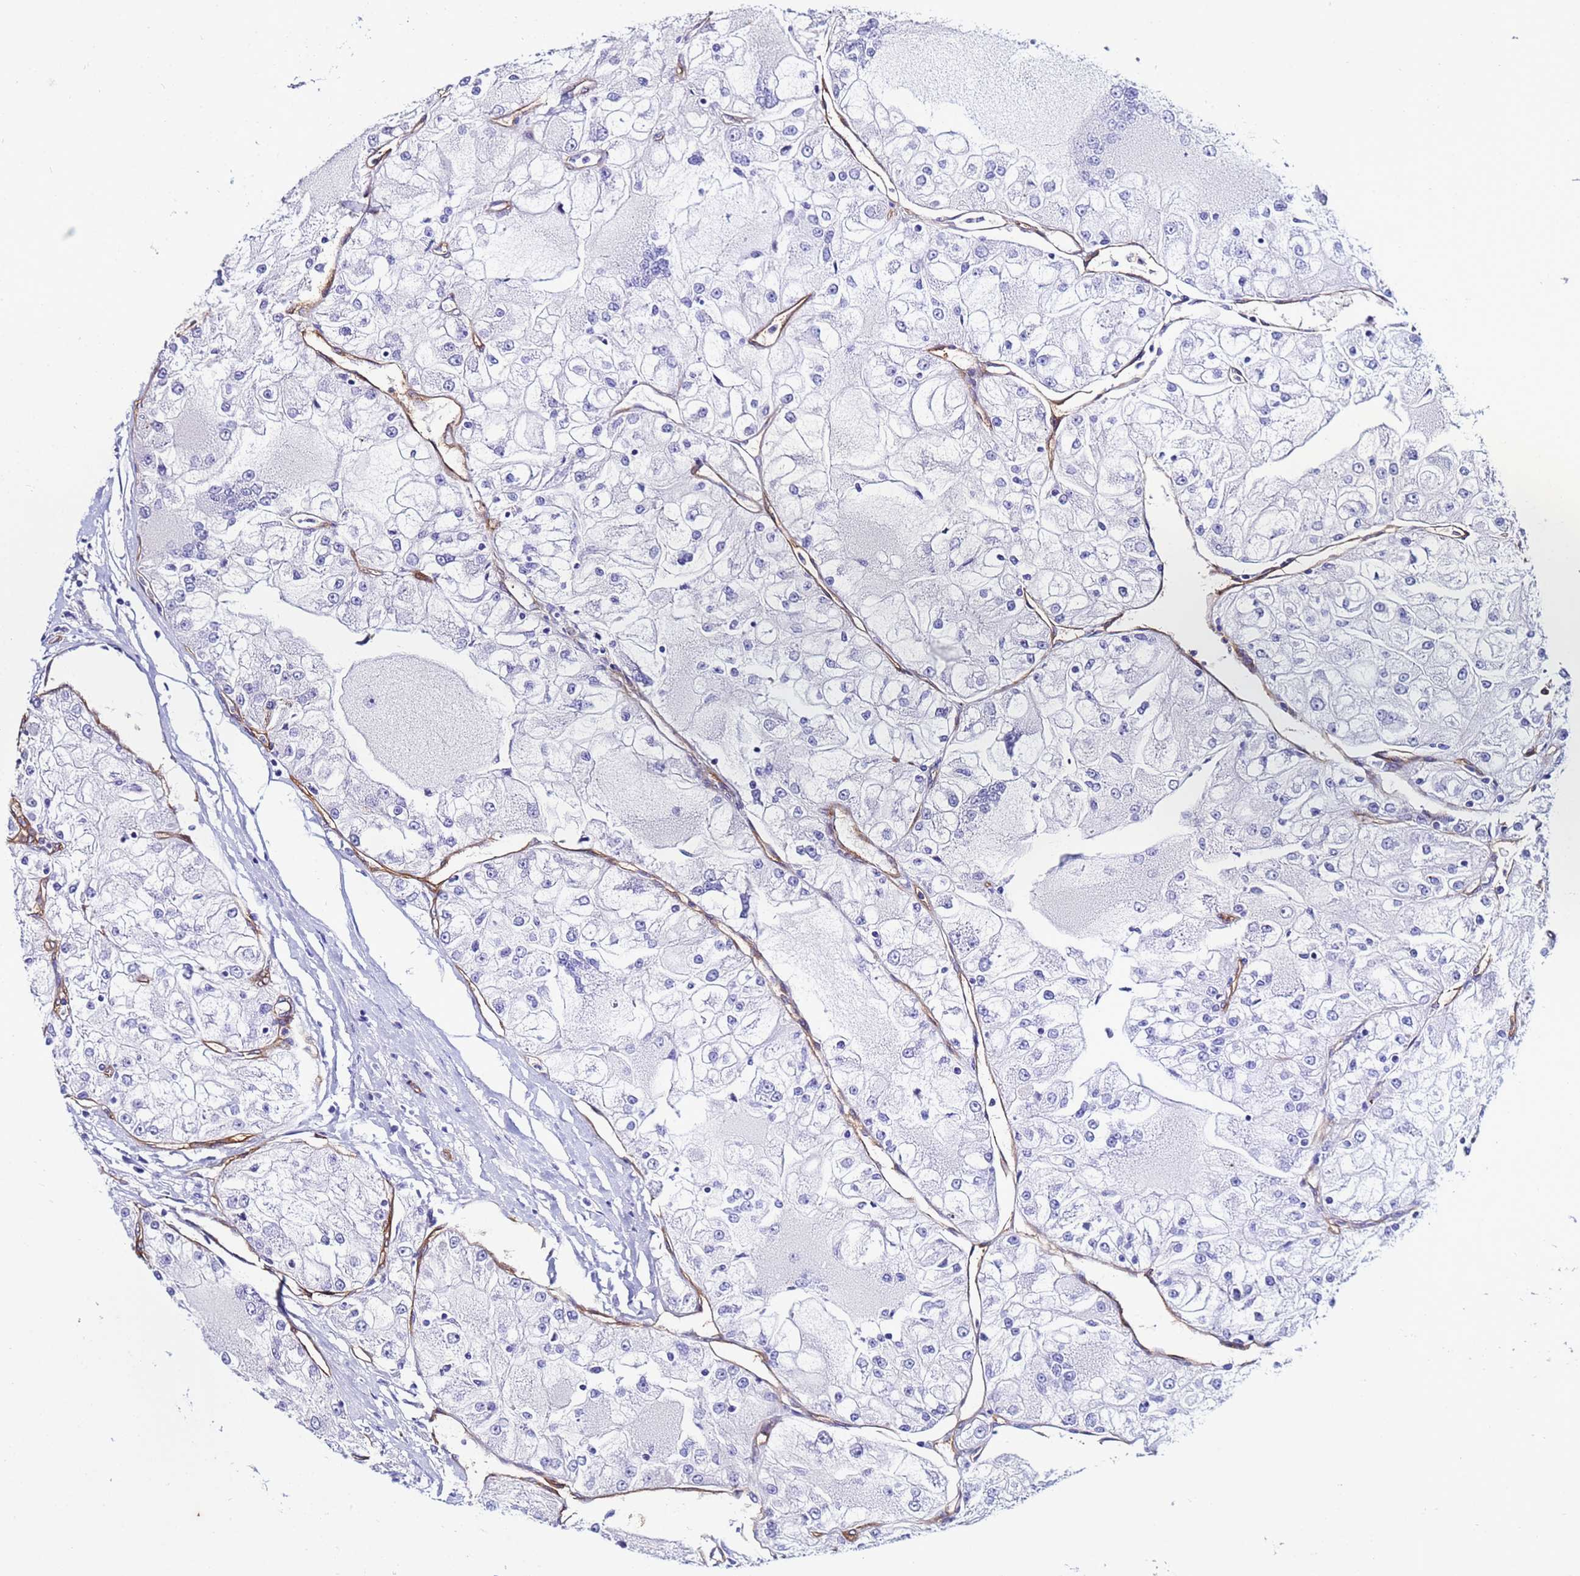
{"staining": {"intensity": "negative", "quantity": "none", "location": "none"}, "tissue": "renal cancer", "cell_type": "Tumor cells", "image_type": "cancer", "snomed": [{"axis": "morphology", "description": "Adenocarcinoma, NOS"}, {"axis": "topography", "description": "Kidney"}], "caption": "Renal cancer was stained to show a protein in brown. There is no significant positivity in tumor cells.", "gene": "DEFB104A", "patient": {"sex": "female", "age": 72}}